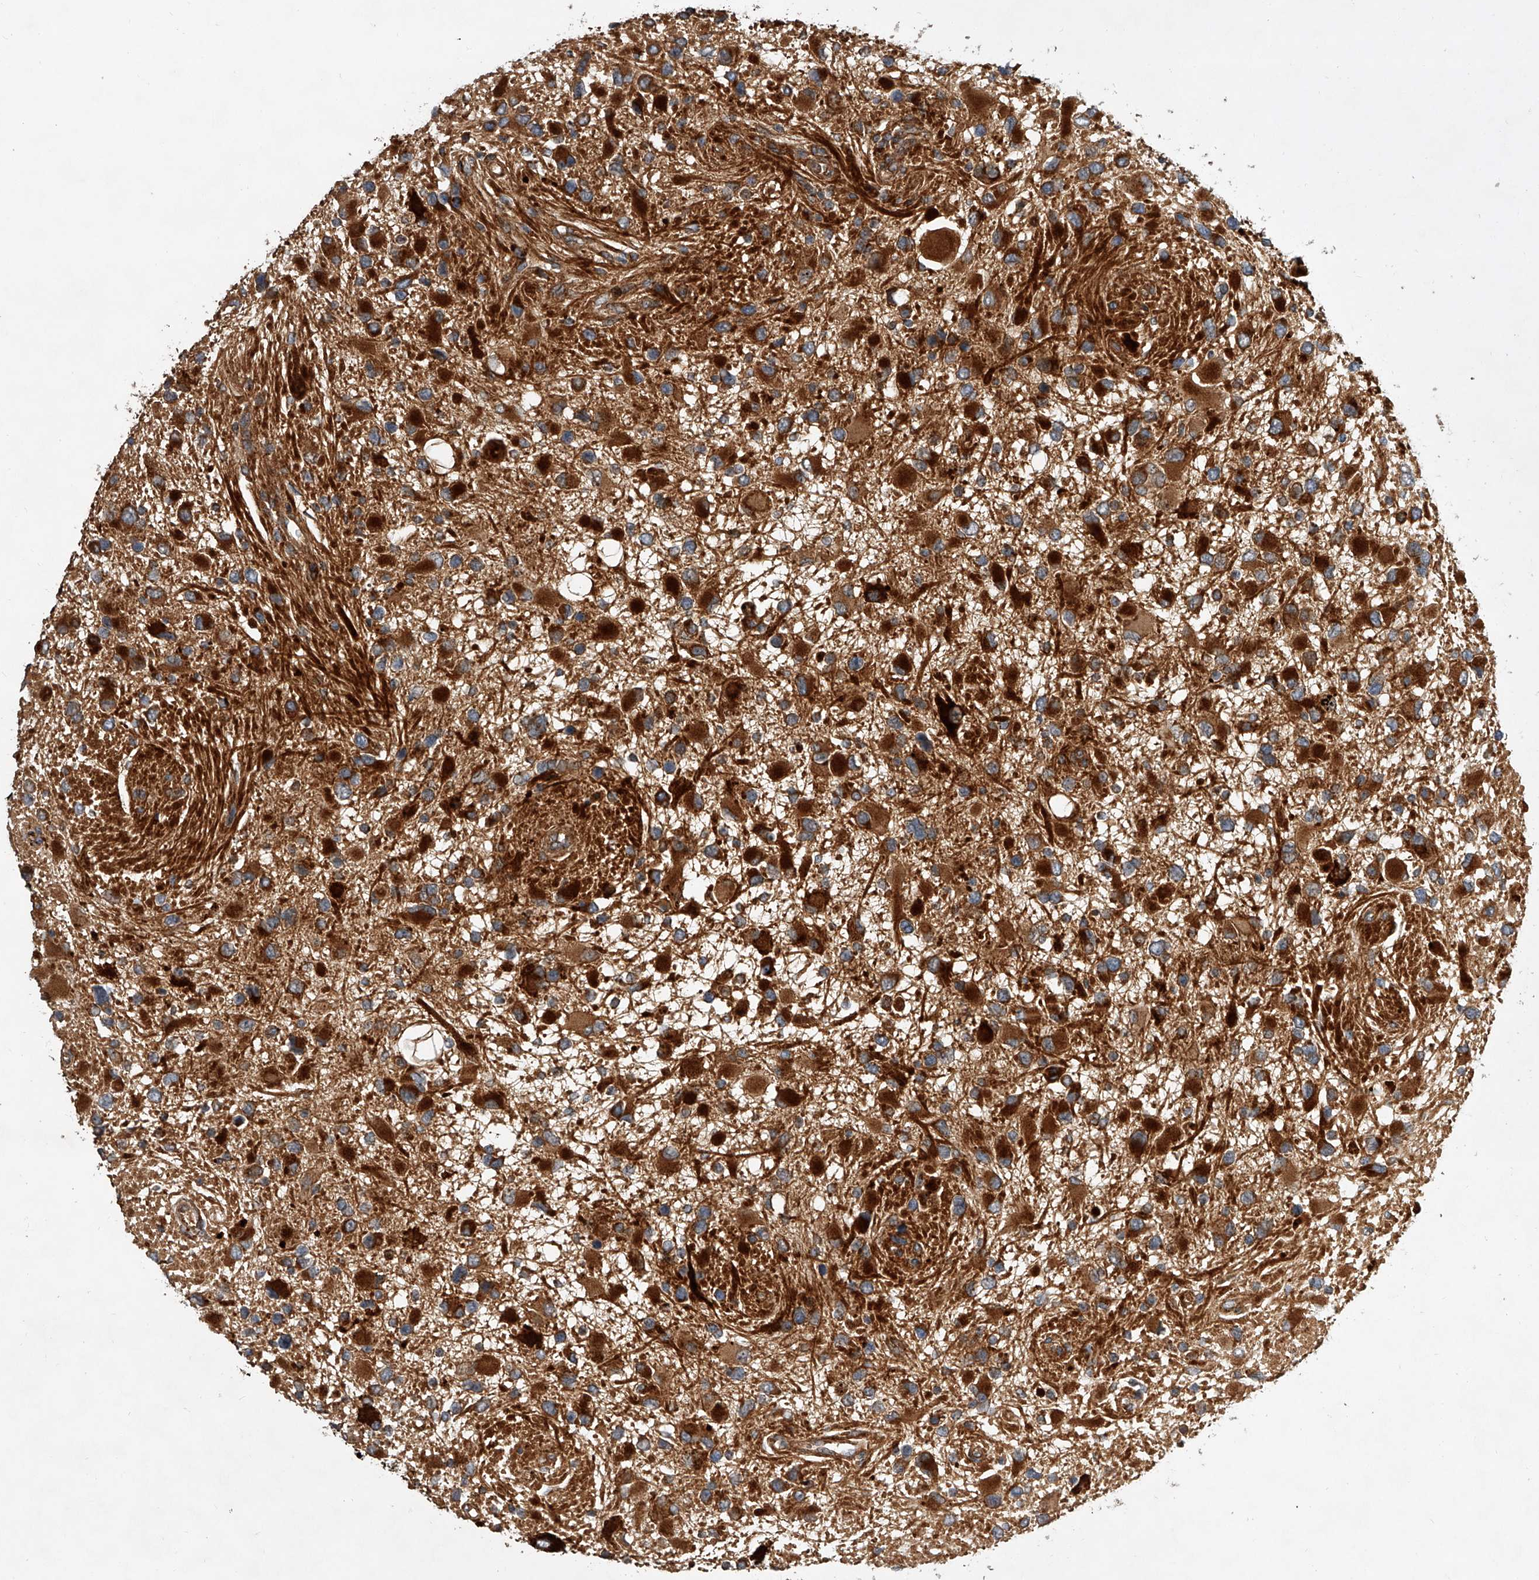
{"staining": {"intensity": "strong", "quantity": ">75%", "location": "cytoplasmic/membranous"}, "tissue": "glioma", "cell_type": "Tumor cells", "image_type": "cancer", "snomed": [{"axis": "morphology", "description": "Glioma, malignant, High grade"}, {"axis": "topography", "description": "Brain"}], "caption": "Approximately >75% of tumor cells in human glioma display strong cytoplasmic/membranous protein staining as visualized by brown immunohistochemical staining.", "gene": "USP47", "patient": {"sex": "male", "age": 53}}